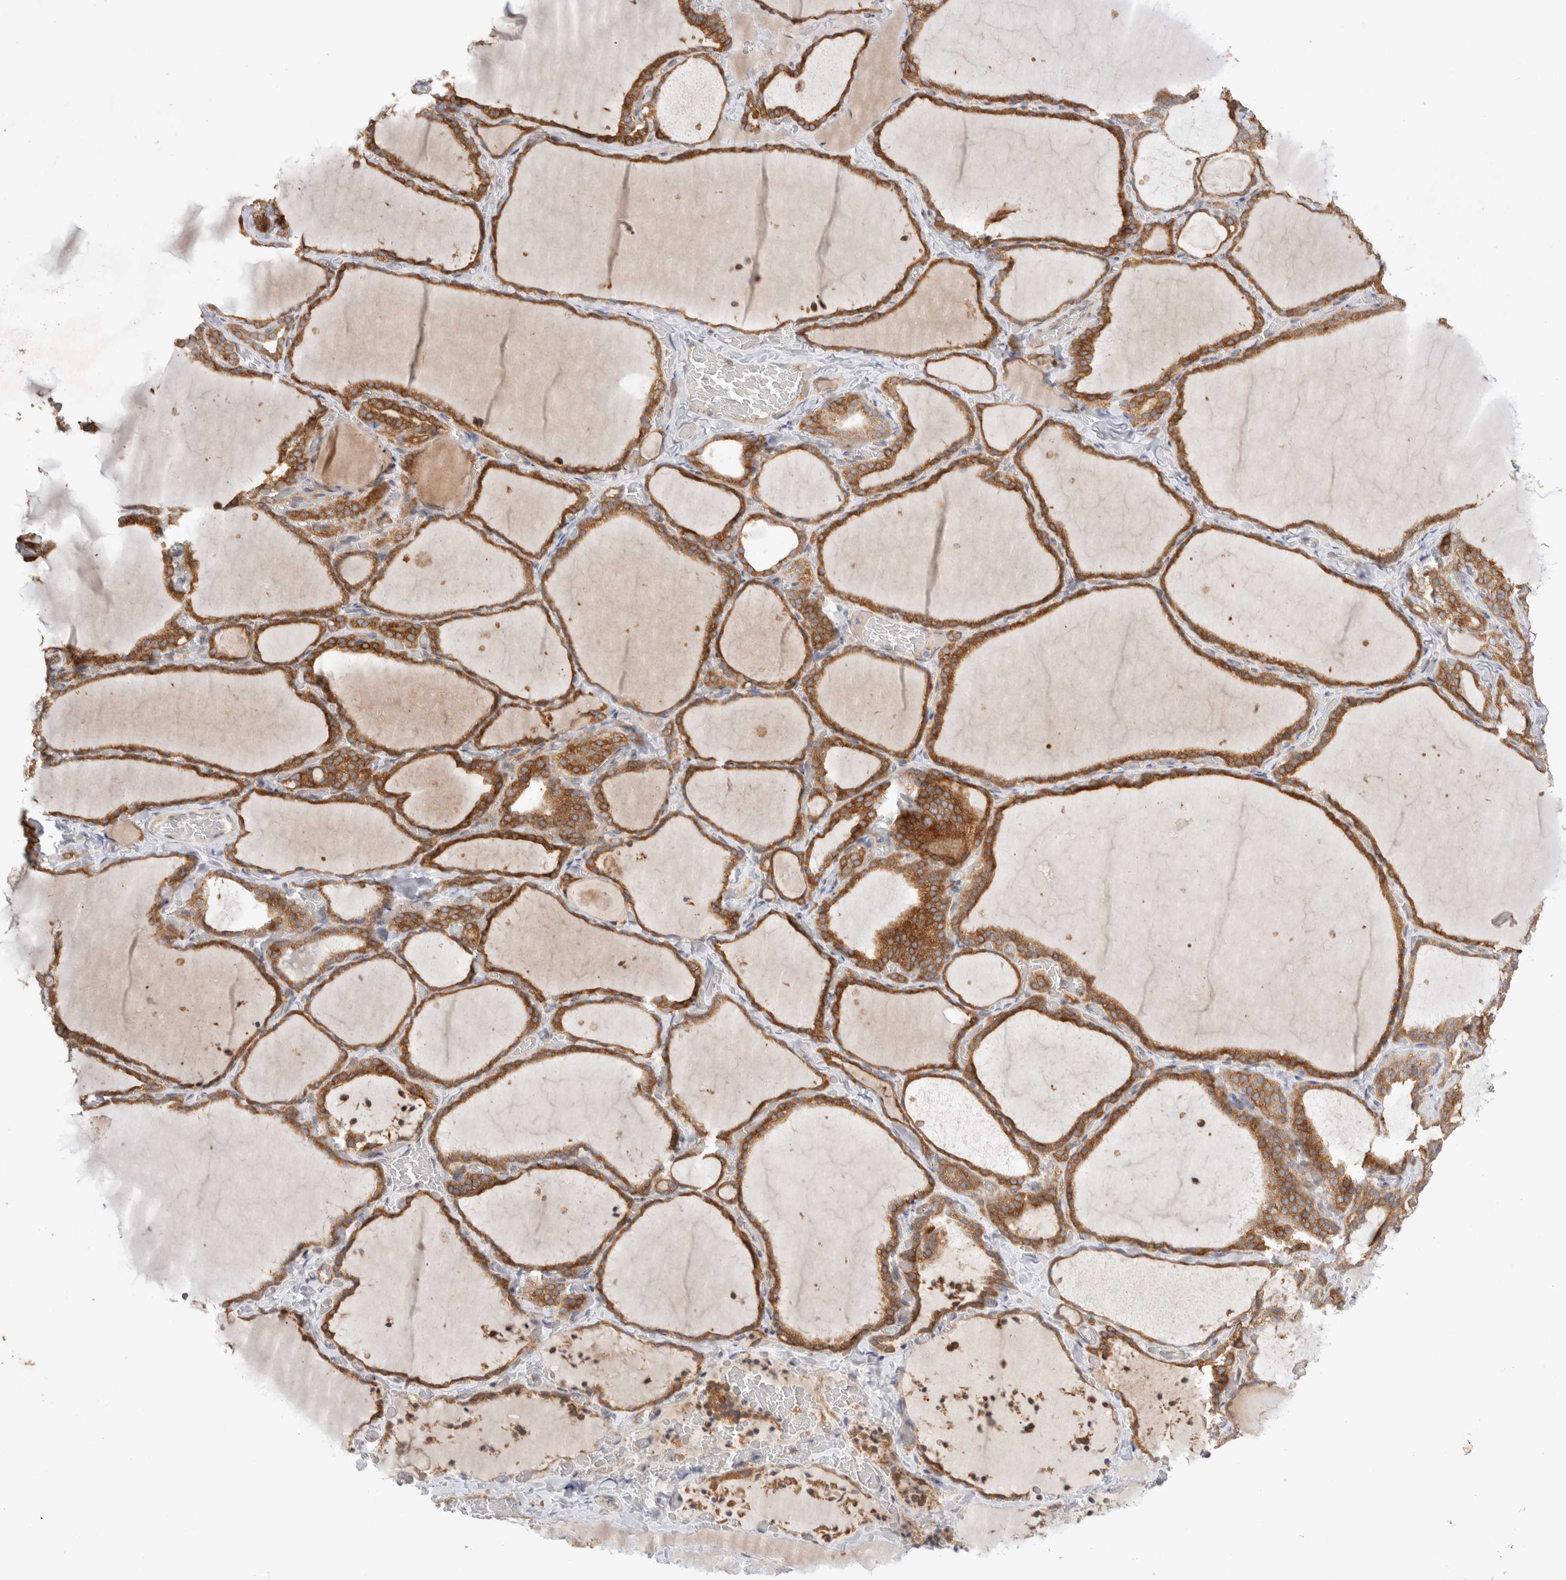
{"staining": {"intensity": "strong", "quantity": ">75%", "location": "cytoplasmic/membranous"}, "tissue": "thyroid gland", "cell_type": "Glandular cells", "image_type": "normal", "snomed": [{"axis": "morphology", "description": "Normal tissue, NOS"}, {"axis": "topography", "description": "Thyroid gland"}], "caption": "Thyroid gland stained with immunohistochemistry (IHC) displays strong cytoplasmic/membranous expression in approximately >75% of glandular cells.", "gene": "NPC1", "patient": {"sex": "female", "age": 22}}